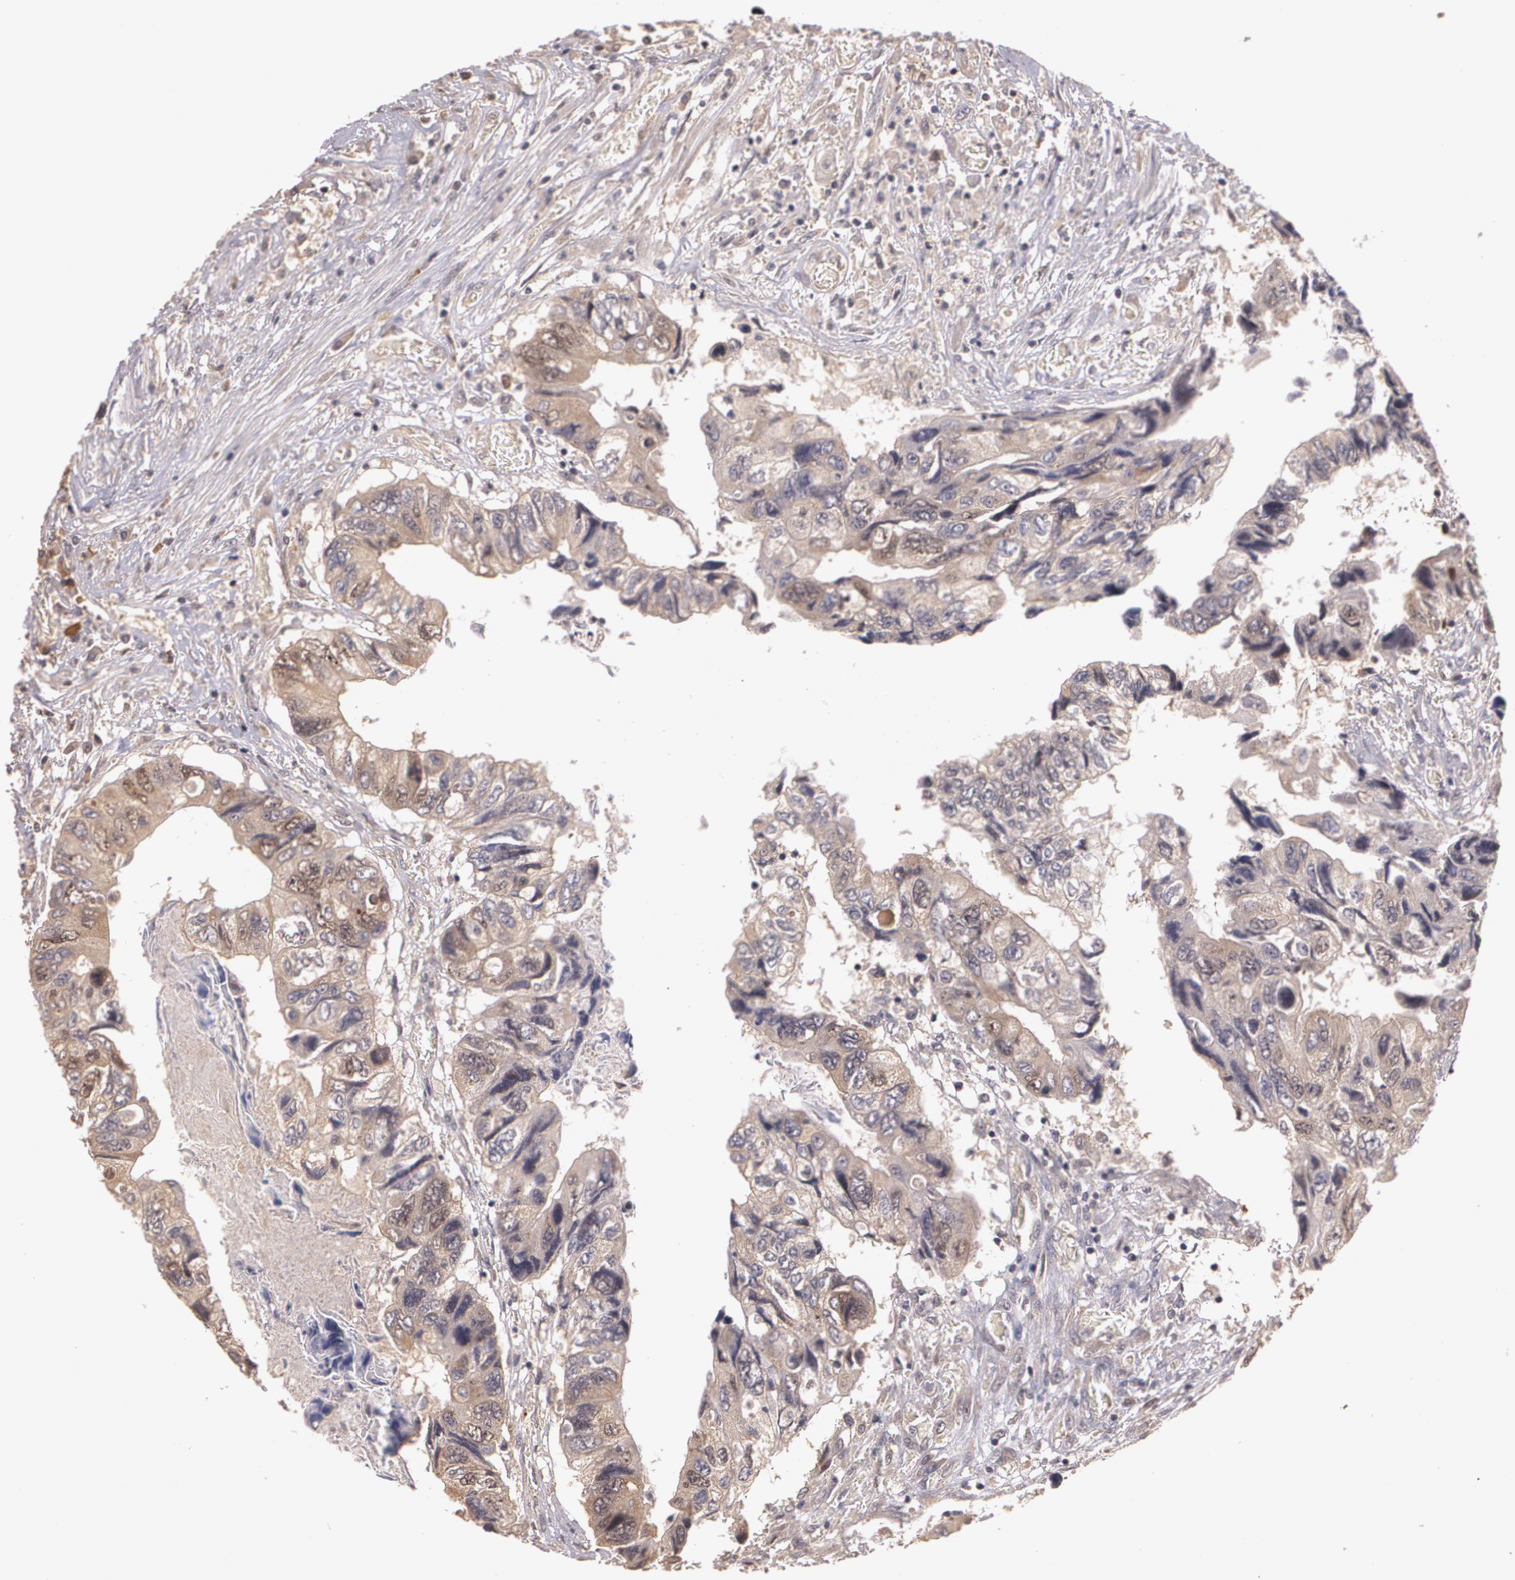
{"staining": {"intensity": "strong", "quantity": ">75%", "location": "cytoplasmic/membranous,nuclear"}, "tissue": "colorectal cancer", "cell_type": "Tumor cells", "image_type": "cancer", "snomed": [{"axis": "morphology", "description": "Adenocarcinoma, NOS"}, {"axis": "topography", "description": "Rectum"}], "caption": "IHC histopathology image of neoplastic tissue: colorectal adenocarcinoma stained using immunohistochemistry (IHC) displays high levels of strong protein expression localized specifically in the cytoplasmic/membranous and nuclear of tumor cells, appearing as a cytoplasmic/membranous and nuclear brown color.", "gene": "BRCA1", "patient": {"sex": "female", "age": 82}}